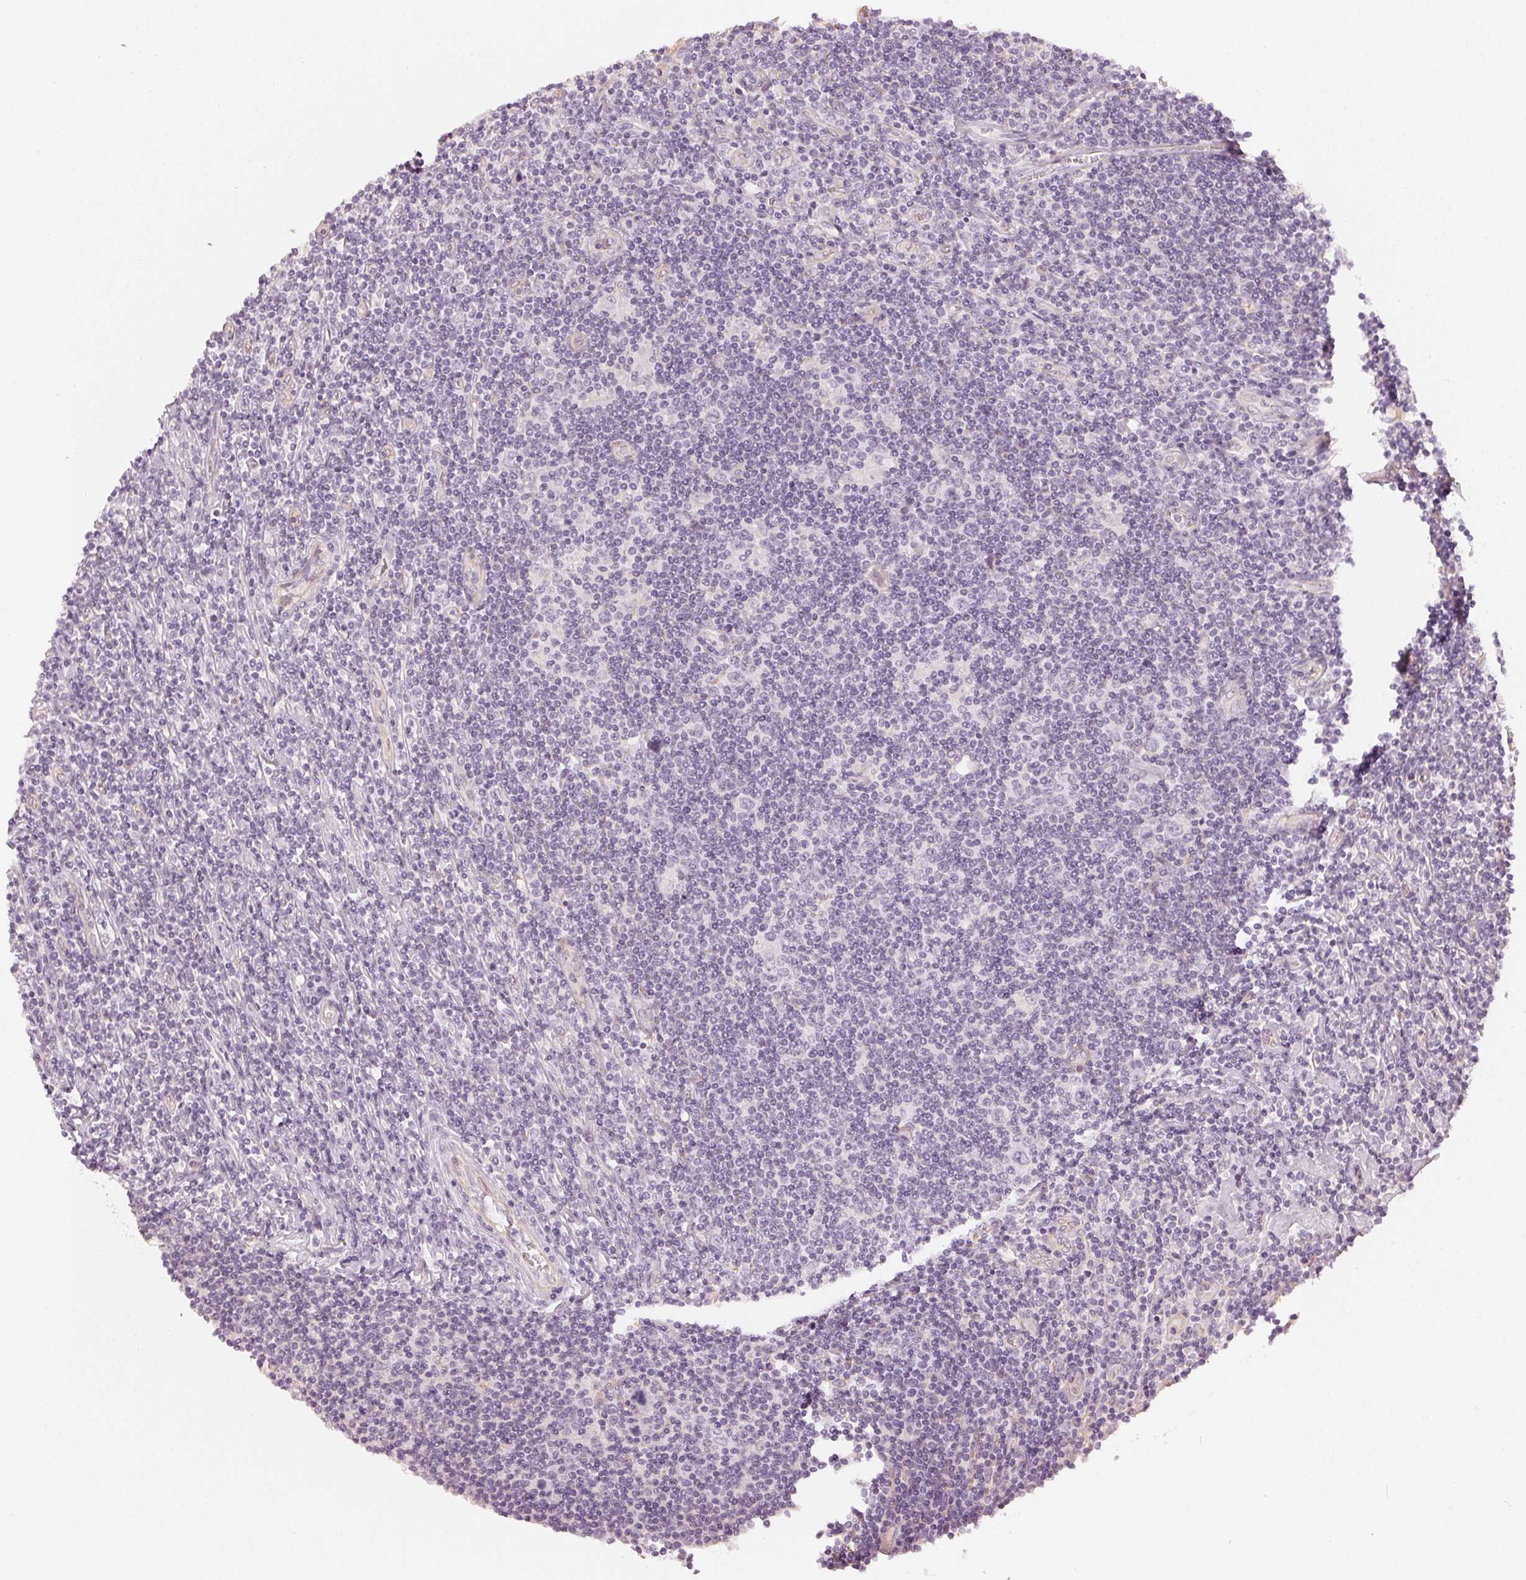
{"staining": {"intensity": "negative", "quantity": "none", "location": "none"}, "tissue": "lymphoma", "cell_type": "Tumor cells", "image_type": "cancer", "snomed": [{"axis": "morphology", "description": "Hodgkin's disease, NOS"}, {"axis": "topography", "description": "Lymph node"}], "caption": "There is no significant positivity in tumor cells of Hodgkin's disease.", "gene": "APLP1", "patient": {"sex": "male", "age": 40}}